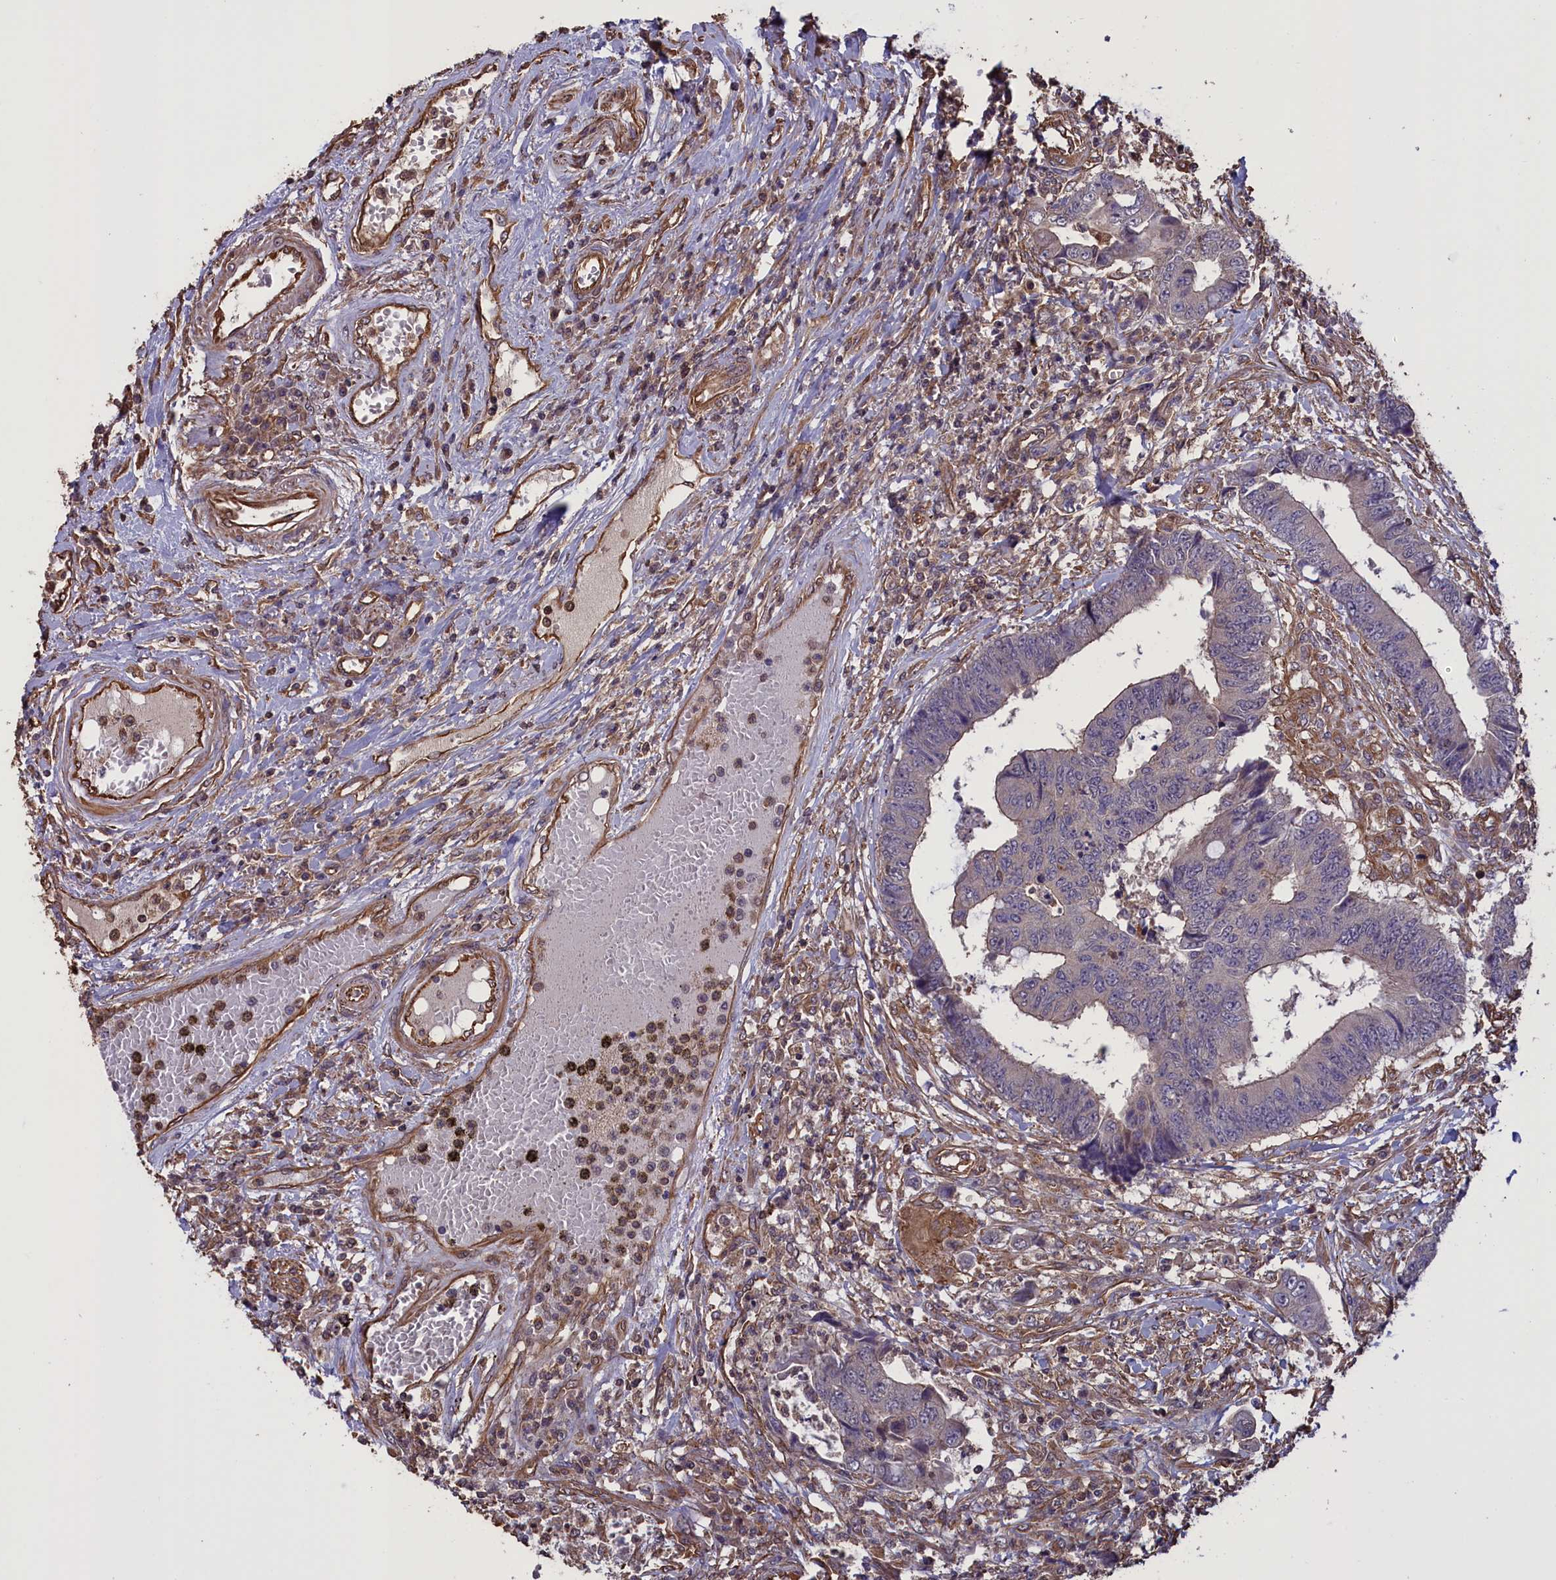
{"staining": {"intensity": "negative", "quantity": "none", "location": "none"}, "tissue": "colorectal cancer", "cell_type": "Tumor cells", "image_type": "cancer", "snomed": [{"axis": "morphology", "description": "Adenocarcinoma, NOS"}, {"axis": "topography", "description": "Rectum"}], "caption": "DAB immunohistochemical staining of colorectal cancer (adenocarcinoma) demonstrates no significant positivity in tumor cells.", "gene": "DAPK3", "patient": {"sex": "male", "age": 84}}